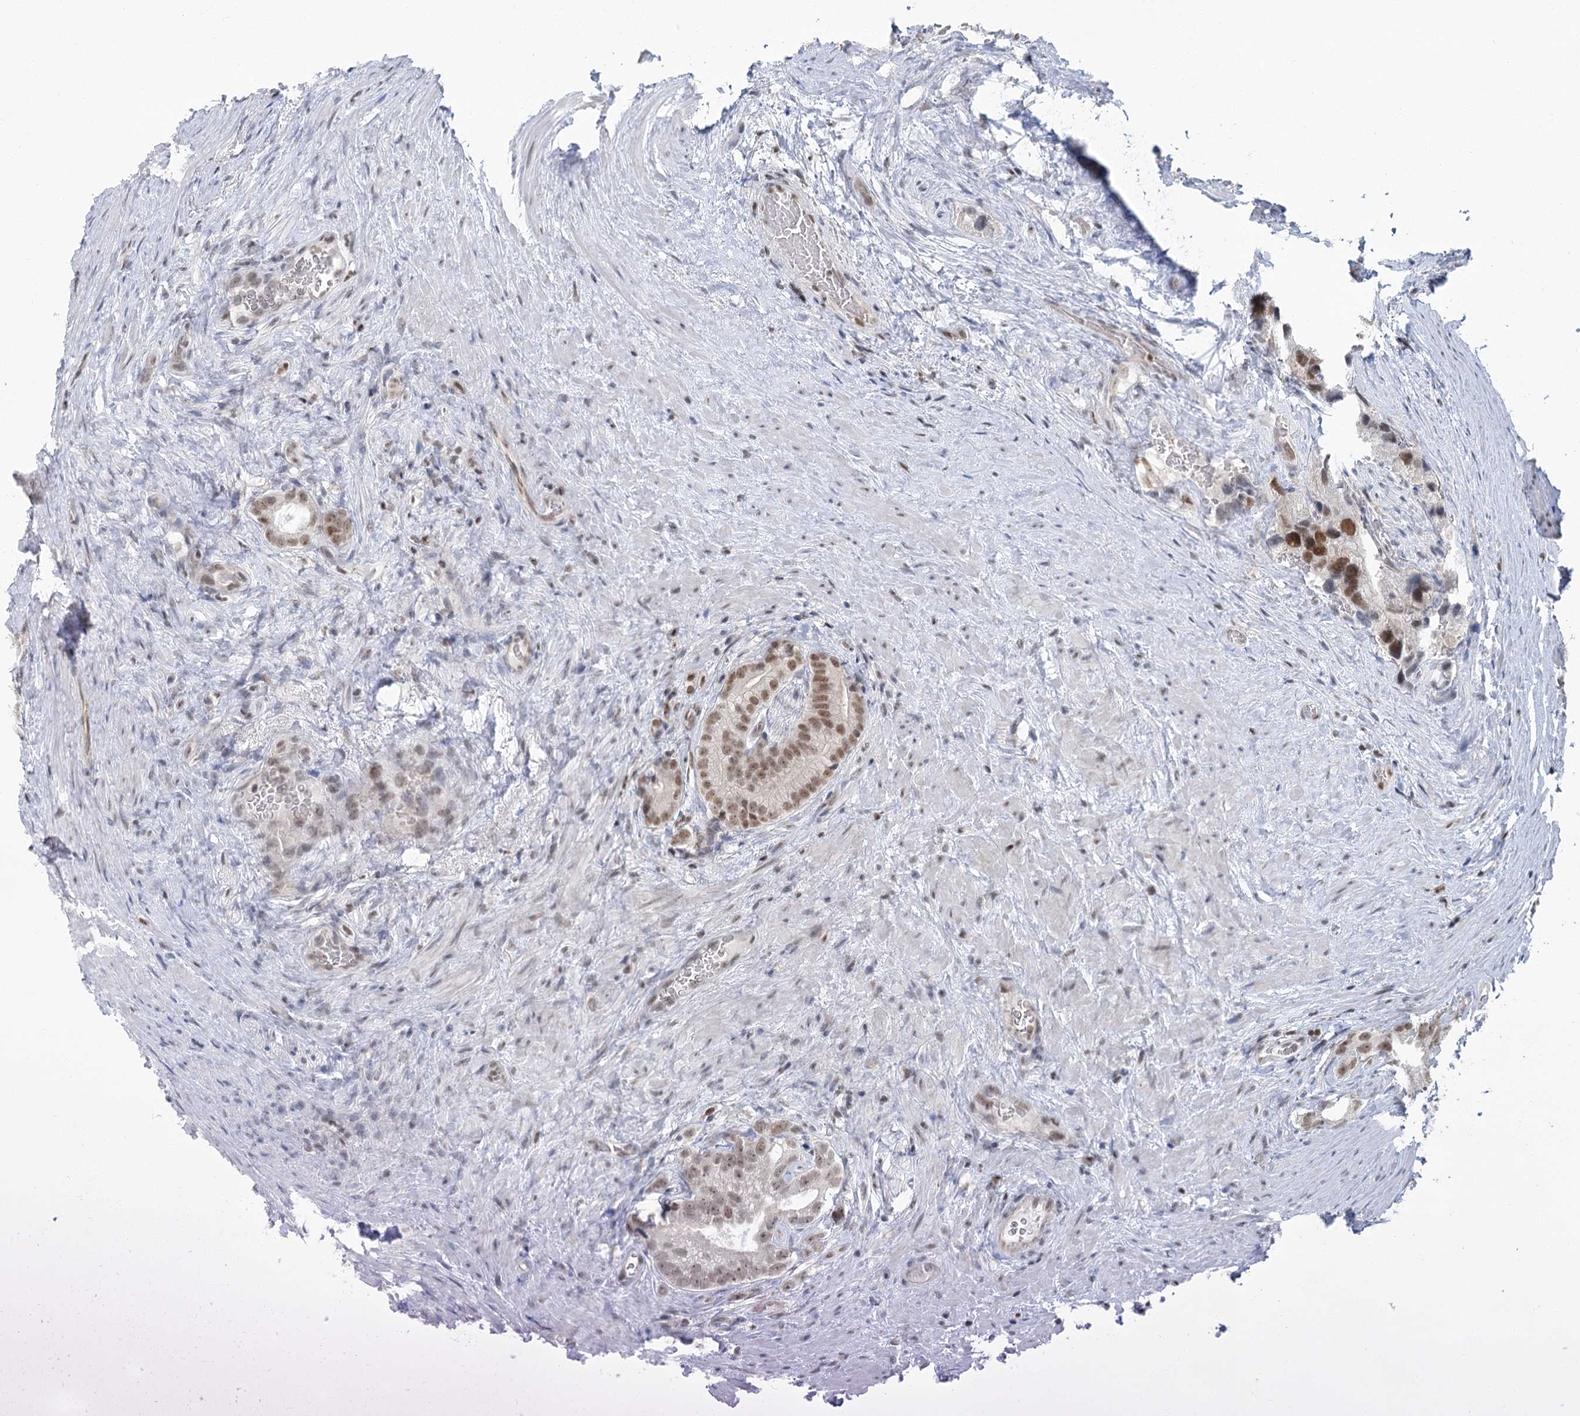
{"staining": {"intensity": "moderate", "quantity": ">75%", "location": "nuclear"}, "tissue": "prostate cancer", "cell_type": "Tumor cells", "image_type": "cancer", "snomed": [{"axis": "morphology", "description": "Adenocarcinoma, Low grade"}, {"axis": "topography", "description": "Prostate"}], "caption": "Adenocarcinoma (low-grade) (prostate) tissue shows moderate nuclear expression in about >75% of tumor cells, visualized by immunohistochemistry. The protein is shown in brown color, while the nuclei are stained blue.", "gene": "PDS5A", "patient": {"sex": "male", "age": 71}}